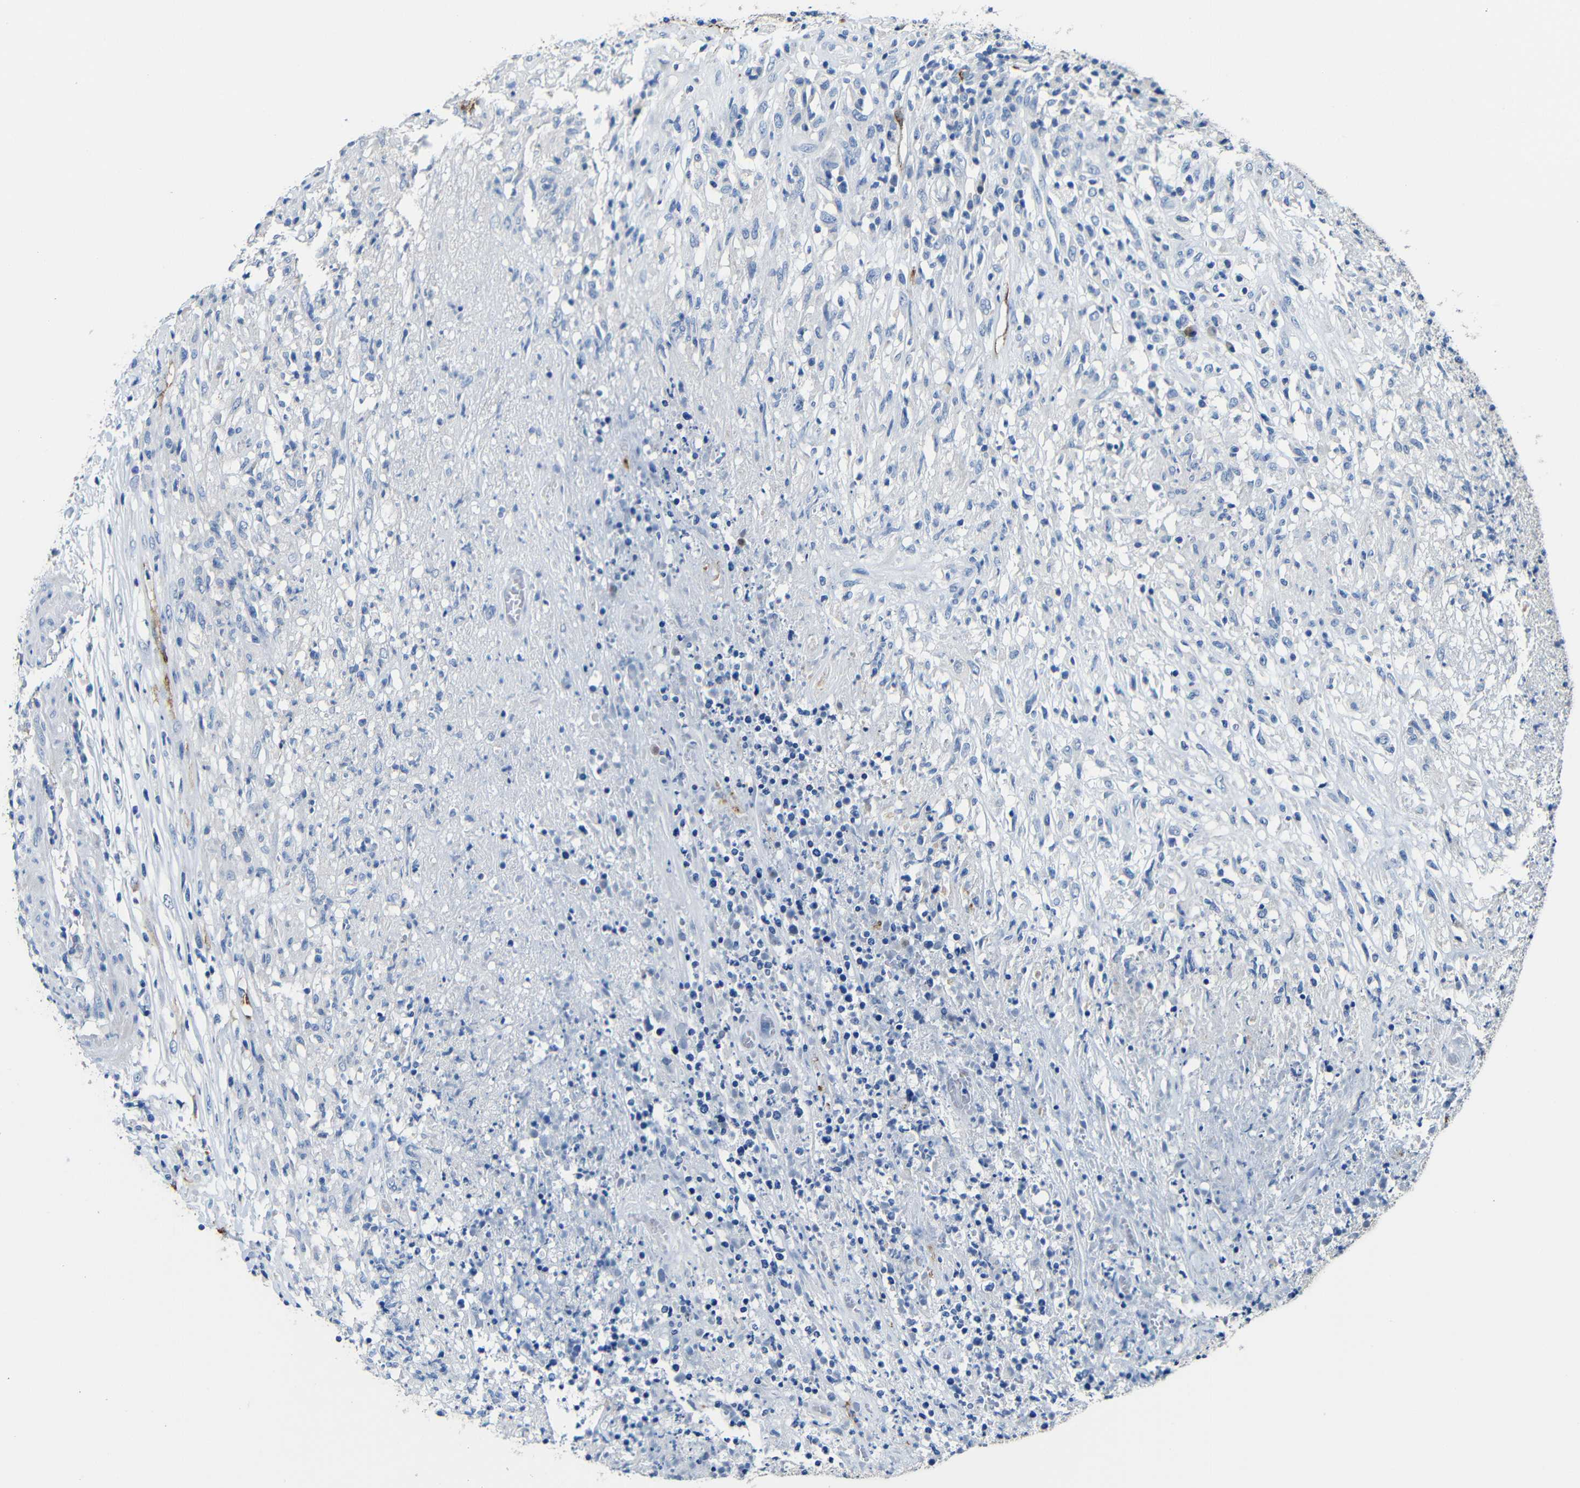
{"staining": {"intensity": "negative", "quantity": "none", "location": "none"}, "tissue": "lymphoma", "cell_type": "Tumor cells", "image_type": "cancer", "snomed": [{"axis": "morphology", "description": "Malignant lymphoma, non-Hodgkin's type, High grade"}, {"axis": "topography", "description": "Lymph node"}], "caption": "IHC of malignant lymphoma, non-Hodgkin's type (high-grade) displays no positivity in tumor cells. (DAB immunohistochemistry (IHC) visualized using brightfield microscopy, high magnification).", "gene": "ACKR2", "patient": {"sex": "female", "age": 84}}